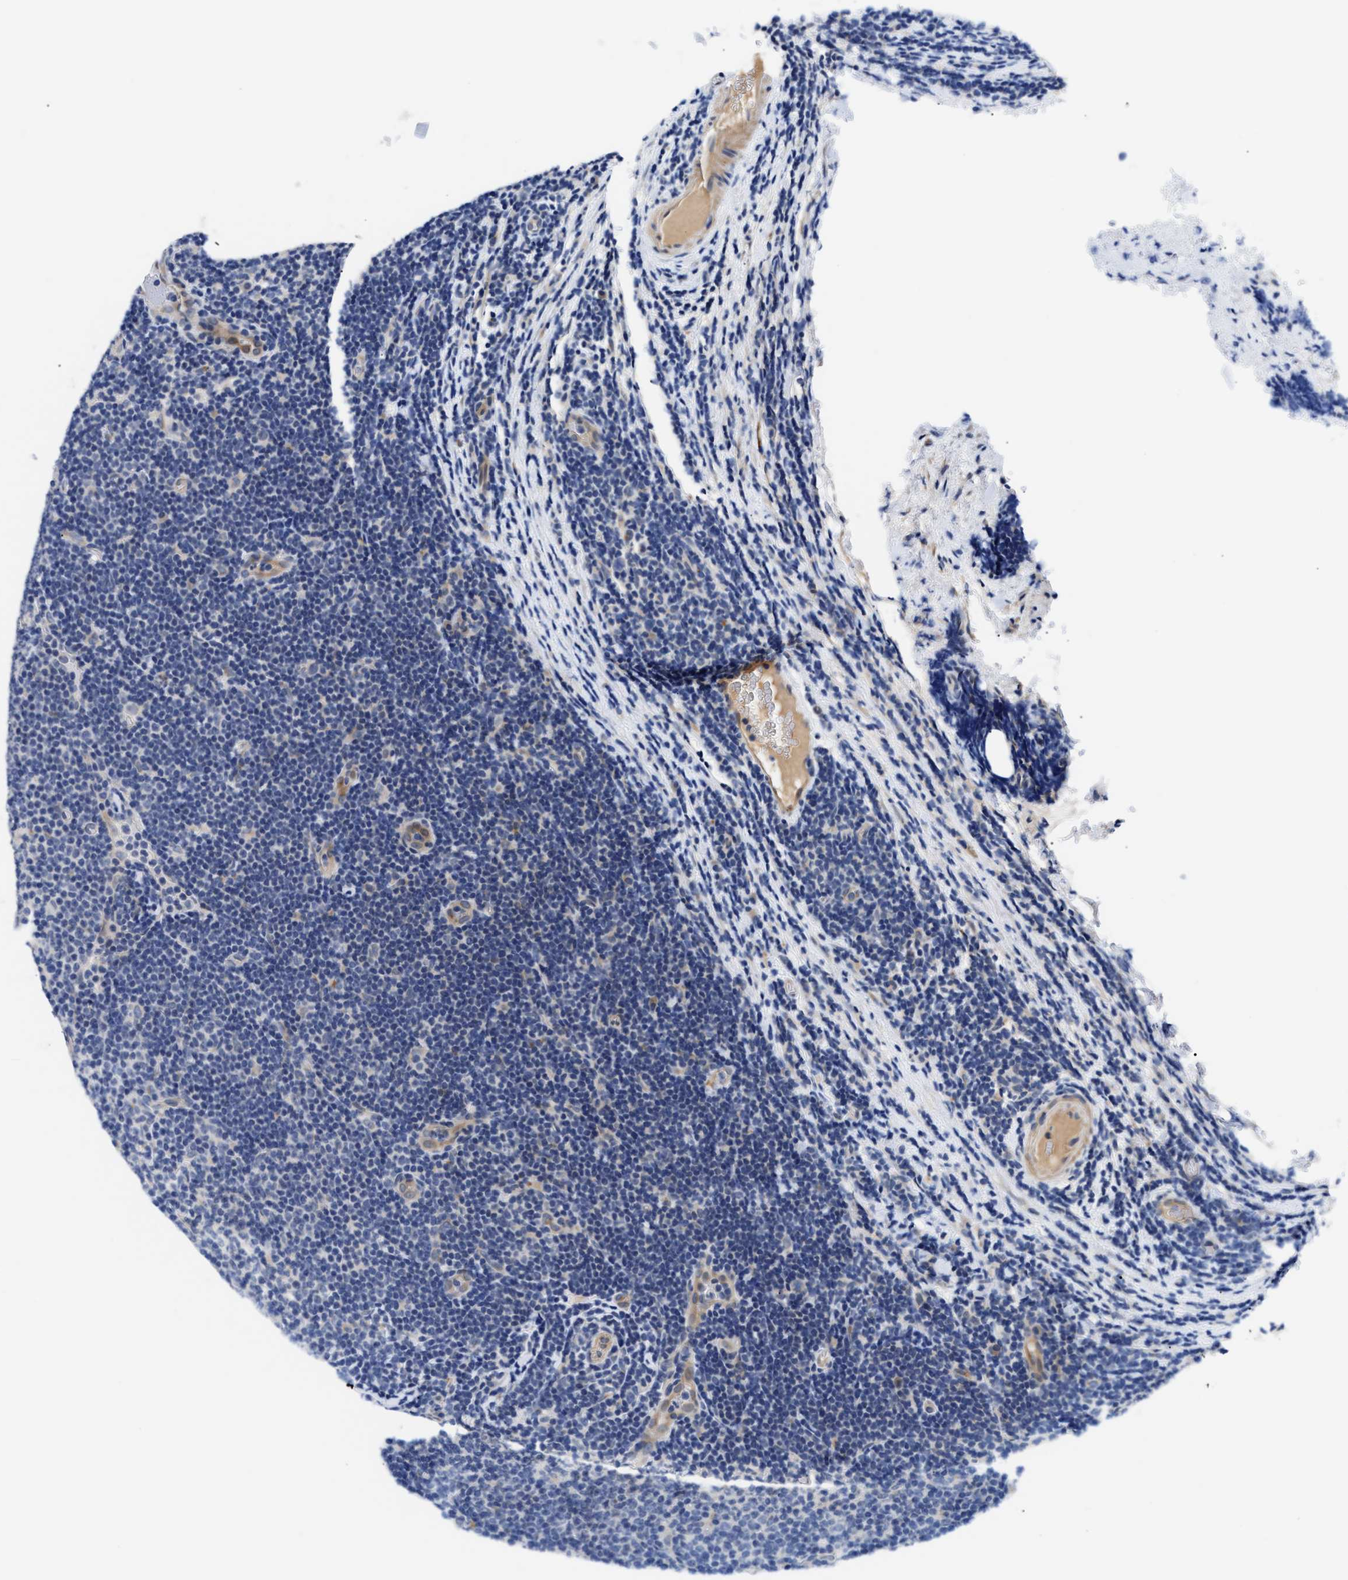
{"staining": {"intensity": "negative", "quantity": "none", "location": "none"}, "tissue": "lymphoma", "cell_type": "Tumor cells", "image_type": "cancer", "snomed": [{"axis": "morphology", "description": "Malignant lymphoma, non-Hodgkin's type, Low grade"}, {"axis": "topography", "description": "Lymph node"}], "caption": "Immunohistochemistry (IHC) image of neoplastic tissue: human low-grade malignant lymphoma, non-Hodgkin's type stained with DAB (3,3'-diaminobenzidine) displays no significant protein expression in tumor cells.", "gene": "CCDC146", "patient": {"sex": "male", "age": 83}}